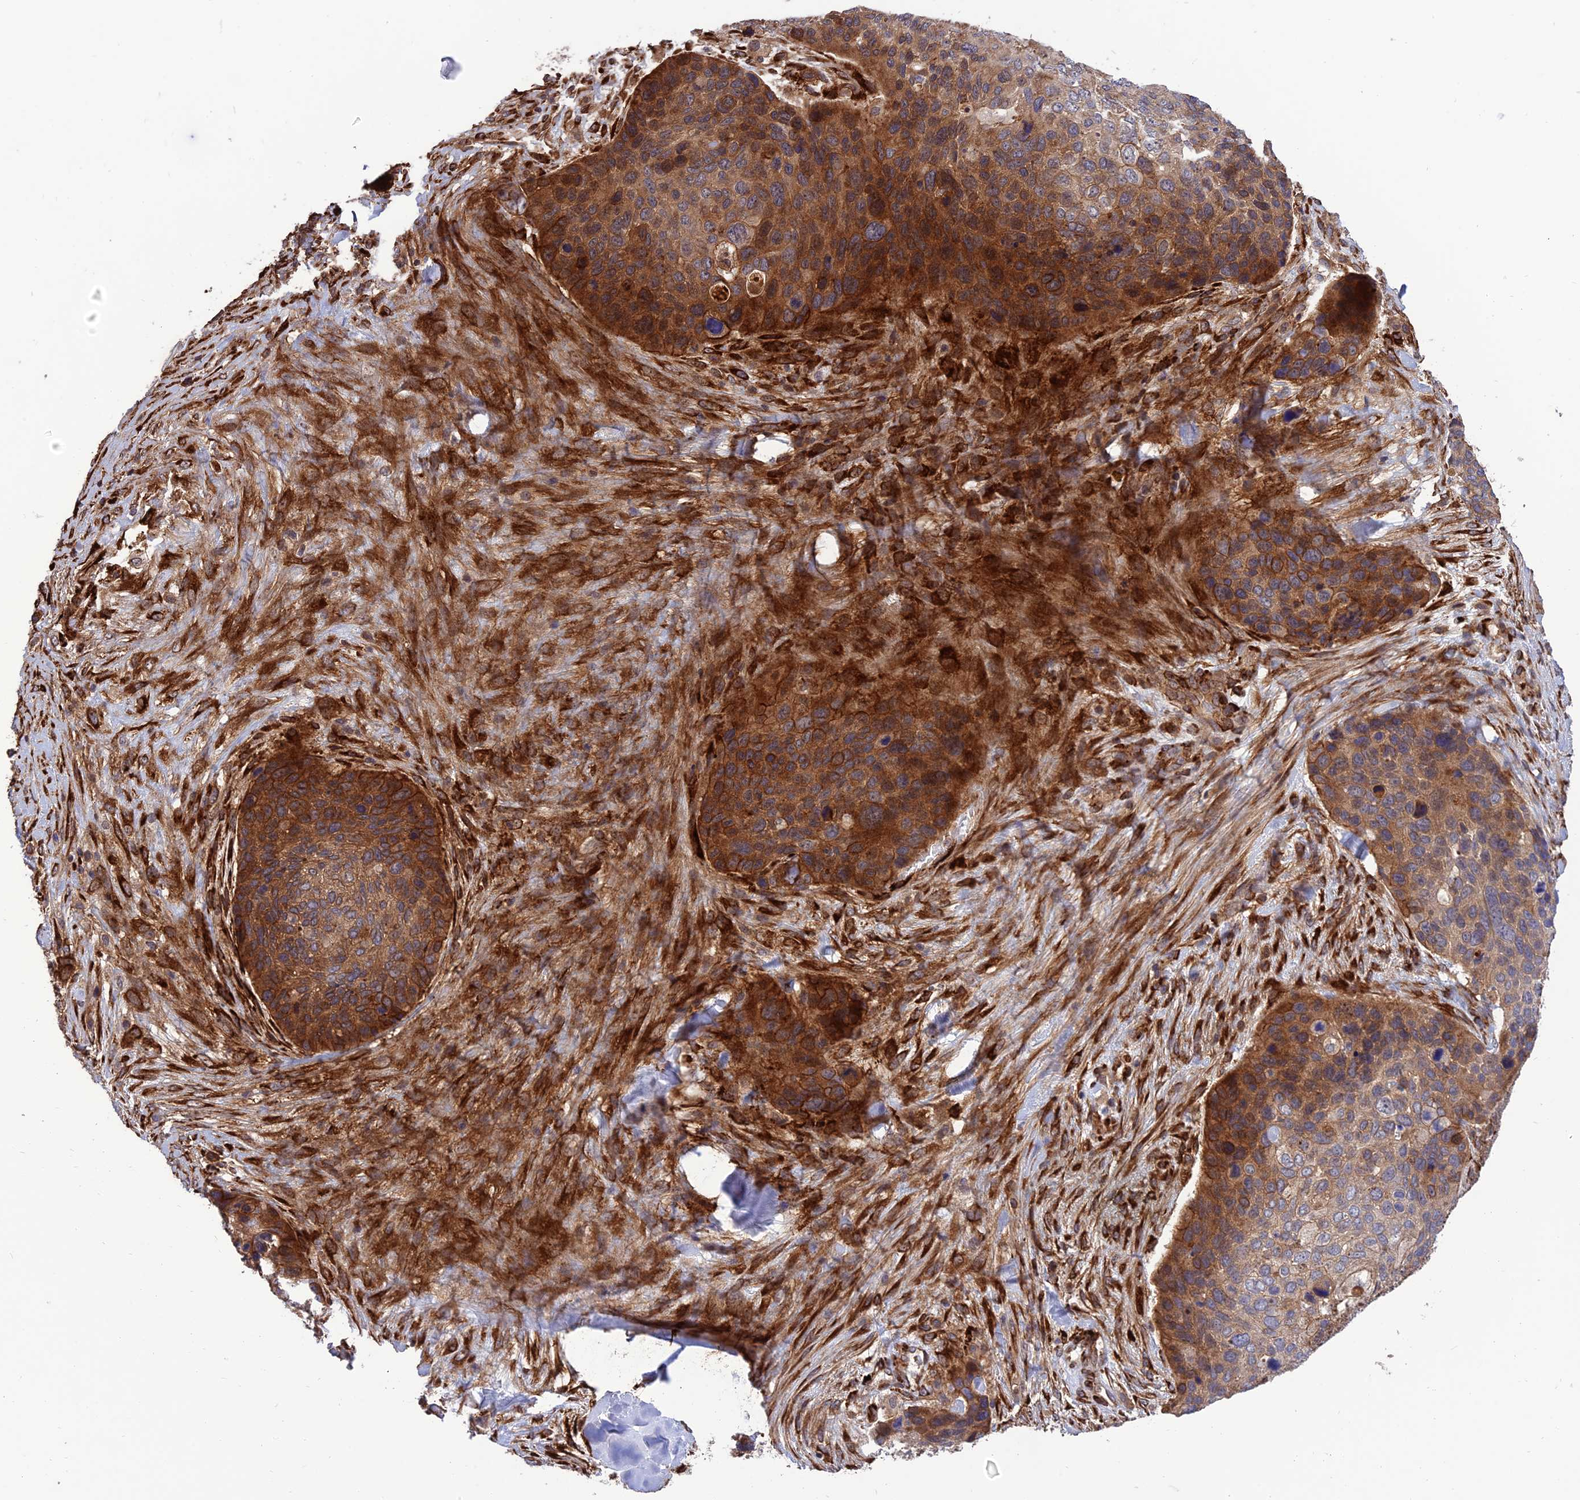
{"staining": {"intensity": "moderate", "quantity": ">75%", "location": "cytoplasmic/membranous"}, "tissue": "skin cancer", "cell_type": "Tumor cells", "image_type": "cancer", "snomed": [{"axis": "morphology", "description": "Basal cell carcinoma"}, {"axis": "topography", "description": "Skin"}], "caption": "Protein staining reveals moderate cytoplasmic/membranous positivity in approximately >75% of tumor cells in skin cancer. The protein is stained brown, and the nuclei are stained in blue (DAB IHC with brightfield microscopy, high magnification).", "gene": "CRTAP", "patient": {"sex": "female", "age": 74}}